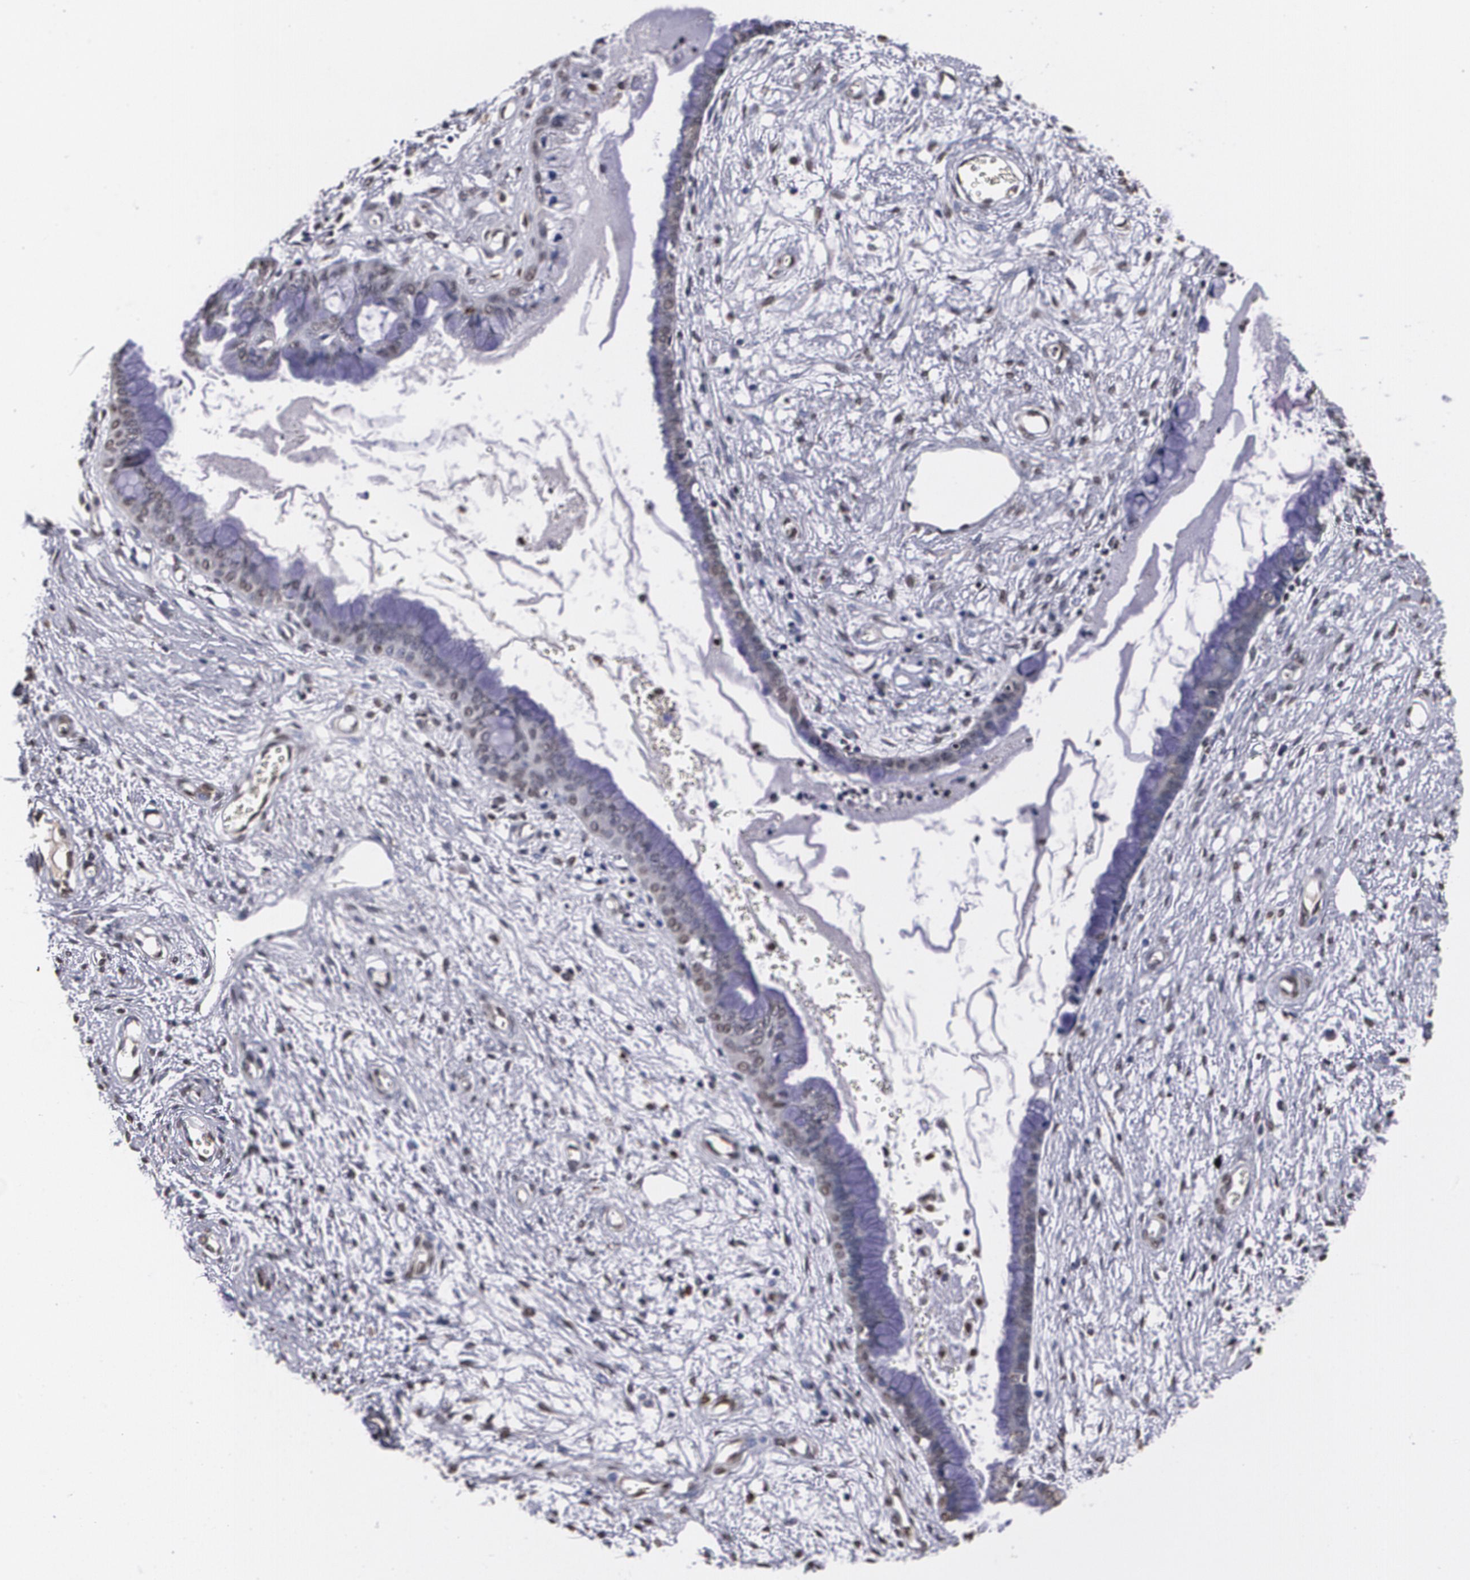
{"staining": {"intensity": "weak", "quantity": "25%-75%", "location": "cytoplasmic/membranous,nuclear"}, "tissue": "cervix", "cell_type": "Glandular cells", "image_type": "normal", "snomed": [{"axis": "morphology", "description": "Normal tissue, NOS"}, {"axis": "topography", "description": "Cervix"}], "caption": "Immunohistochemistry micrograph of benign cervix stained for a protein (brown), which displays low levels of weak cytoplasmic/membranous,nuclear positivity in approximately 25%-75% of glandular cells.", "gene": "MVP", "patient": {"sex": "female", "age": 55}}